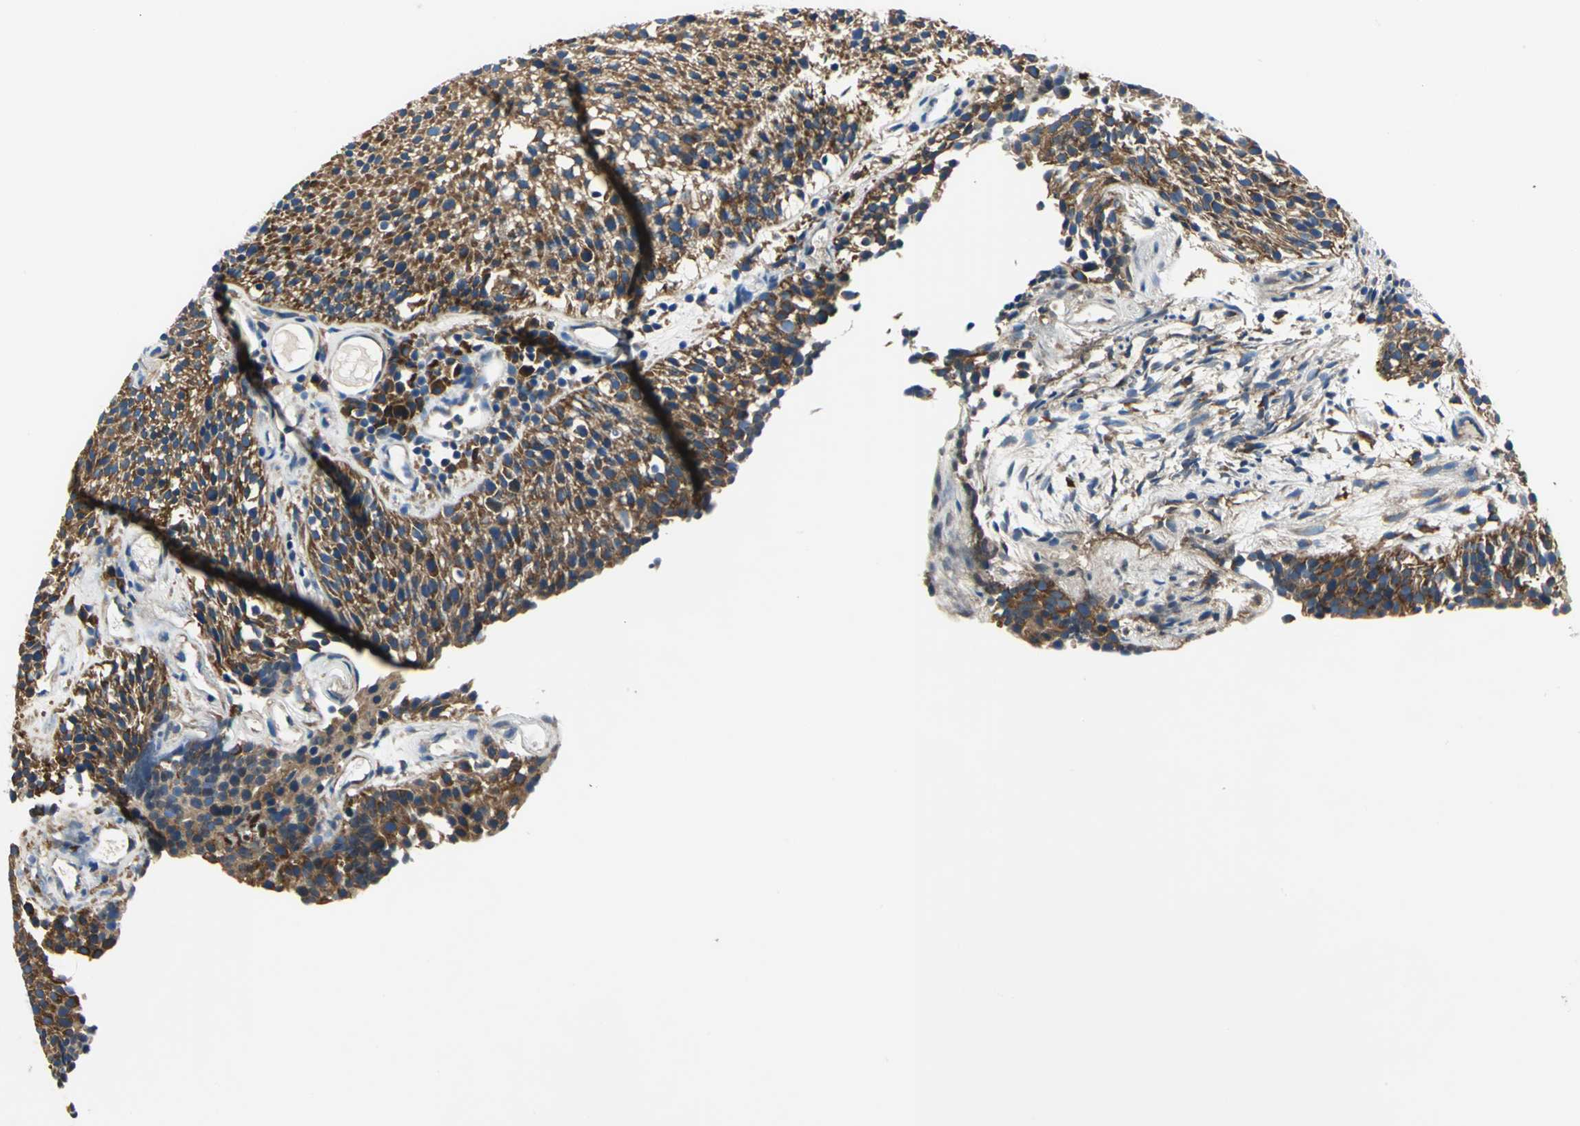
{"staining": {"intensity": "strong", "quantity": ">75%", "location": "cytoplasmic/membranous"}, "tissue": "urothelial cancer", "cell_type": "Tumor cells", "image_type": "cancer", "snomed": [{"axis": "morphology", "description": "Urothelial carcinoma, Low grade"}, {"axis": "topography", "description": "Urinary bladder"}], "caption": "Immunohistochemistry histopathology image of neoplastic tissue: urothelial cancer stained using immunohistochemistry (IHC) shows high levels of strong protein expression localized specifically in the cytoplasmic/membranous of tumor cells, appearing as a cytoplasmic/membranous brown color.", "gene": "TRIM25", "patient": {"sex": "male", "age": 85}}